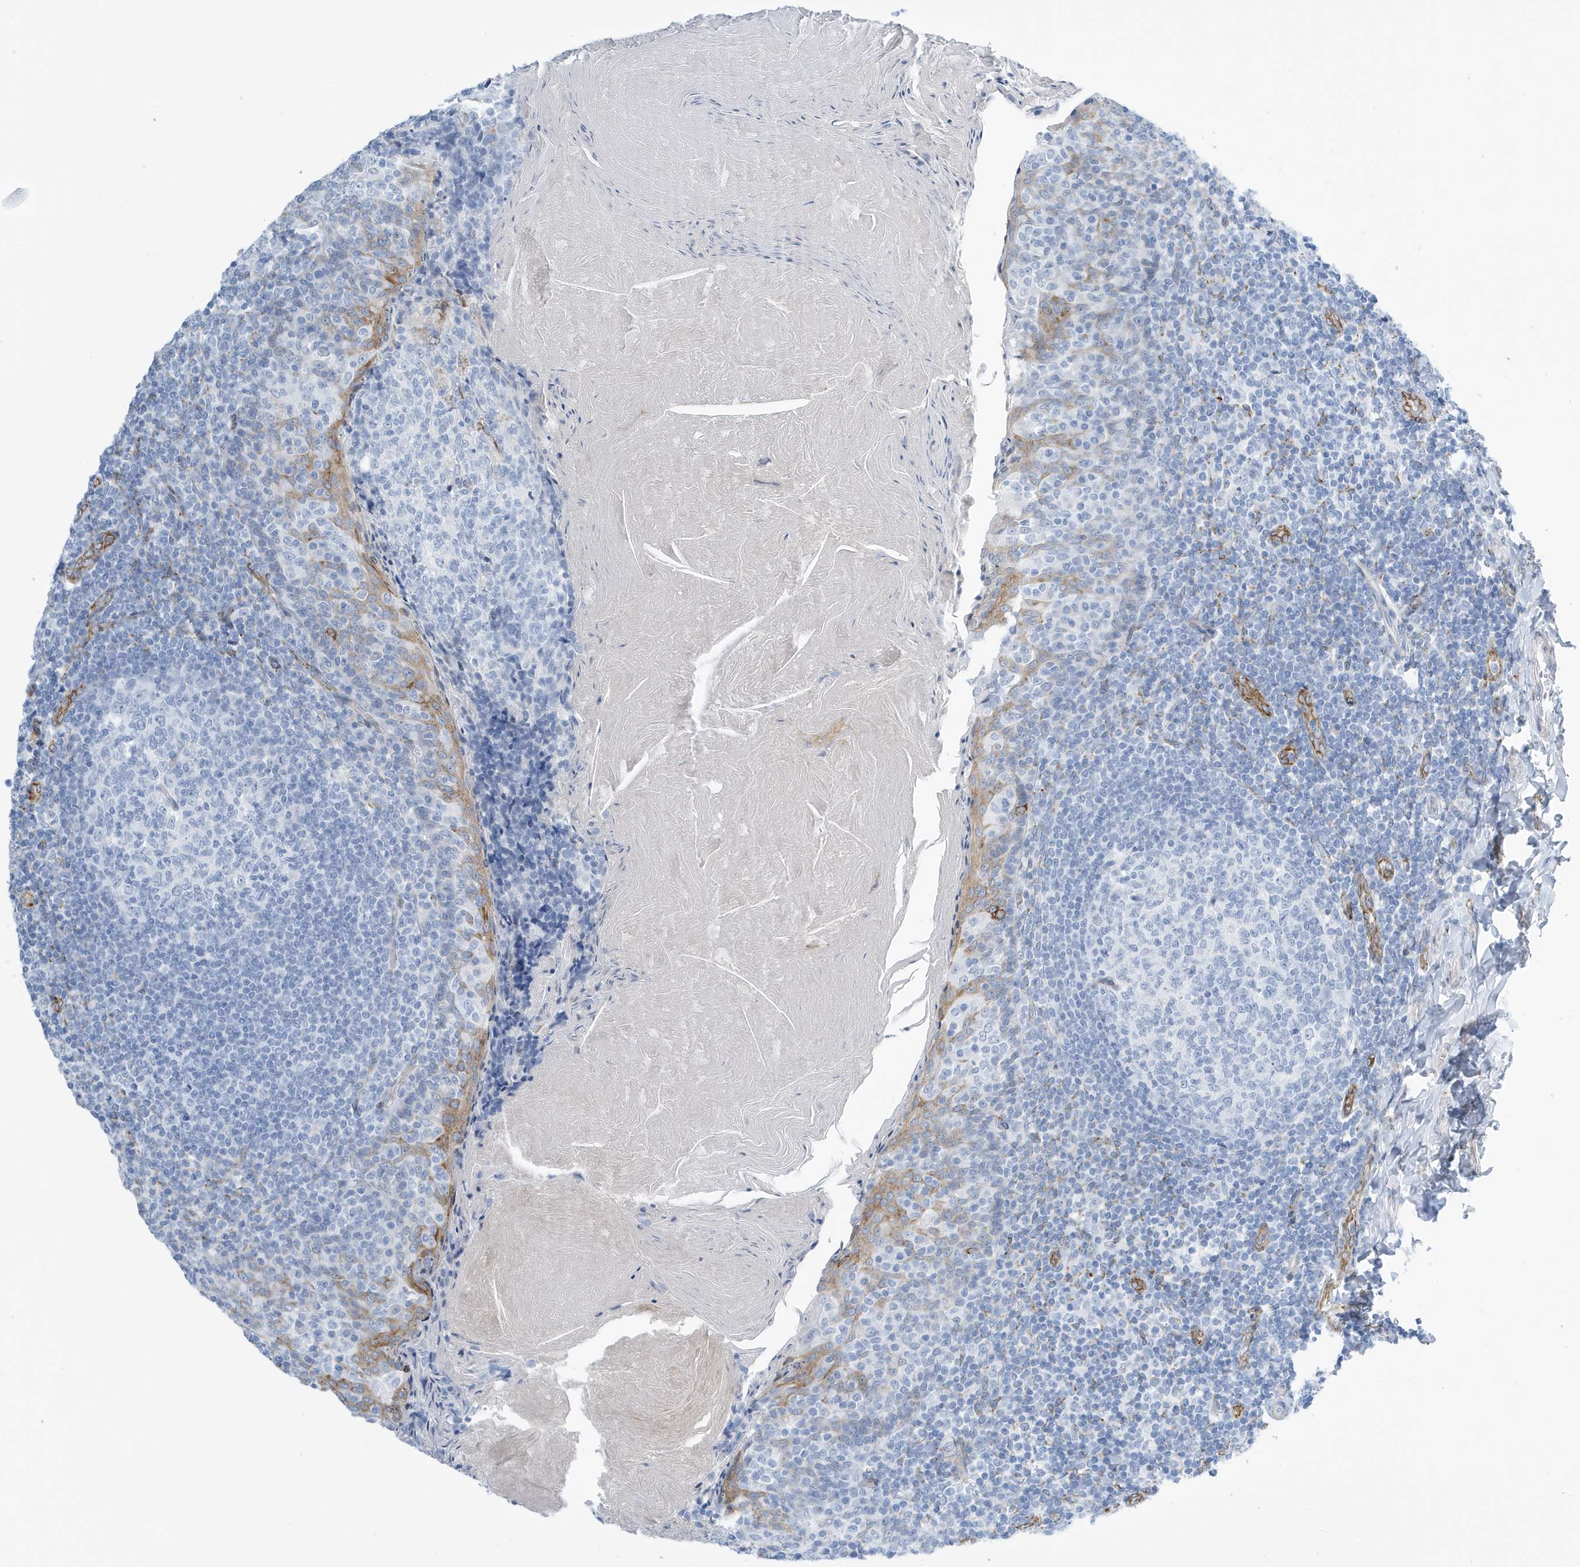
{"staining": {"intensity": "negative", "quantity": "none", "location": "none"}, "tissue": "tonsil", "cell_type": "Germinal center cells", "image_type": "normal", "snomed": [{"axis": "morphology", "description": "Normal tissue, NOS"}, {"axis": "topography", "description": "Tonsil"}], "caption": "Image shows no protein positivity in germinal center cells of unremarkable tonsil. The staining was performed using DAB (3,3'-diaminobenzidine) to visualize the protein expression in brown, while the nuclei were stained in blue with hematoxylin (Magnification: 20x).", "gene": "SEMA3F", "patient": {"sex": "female", "age": 19}}